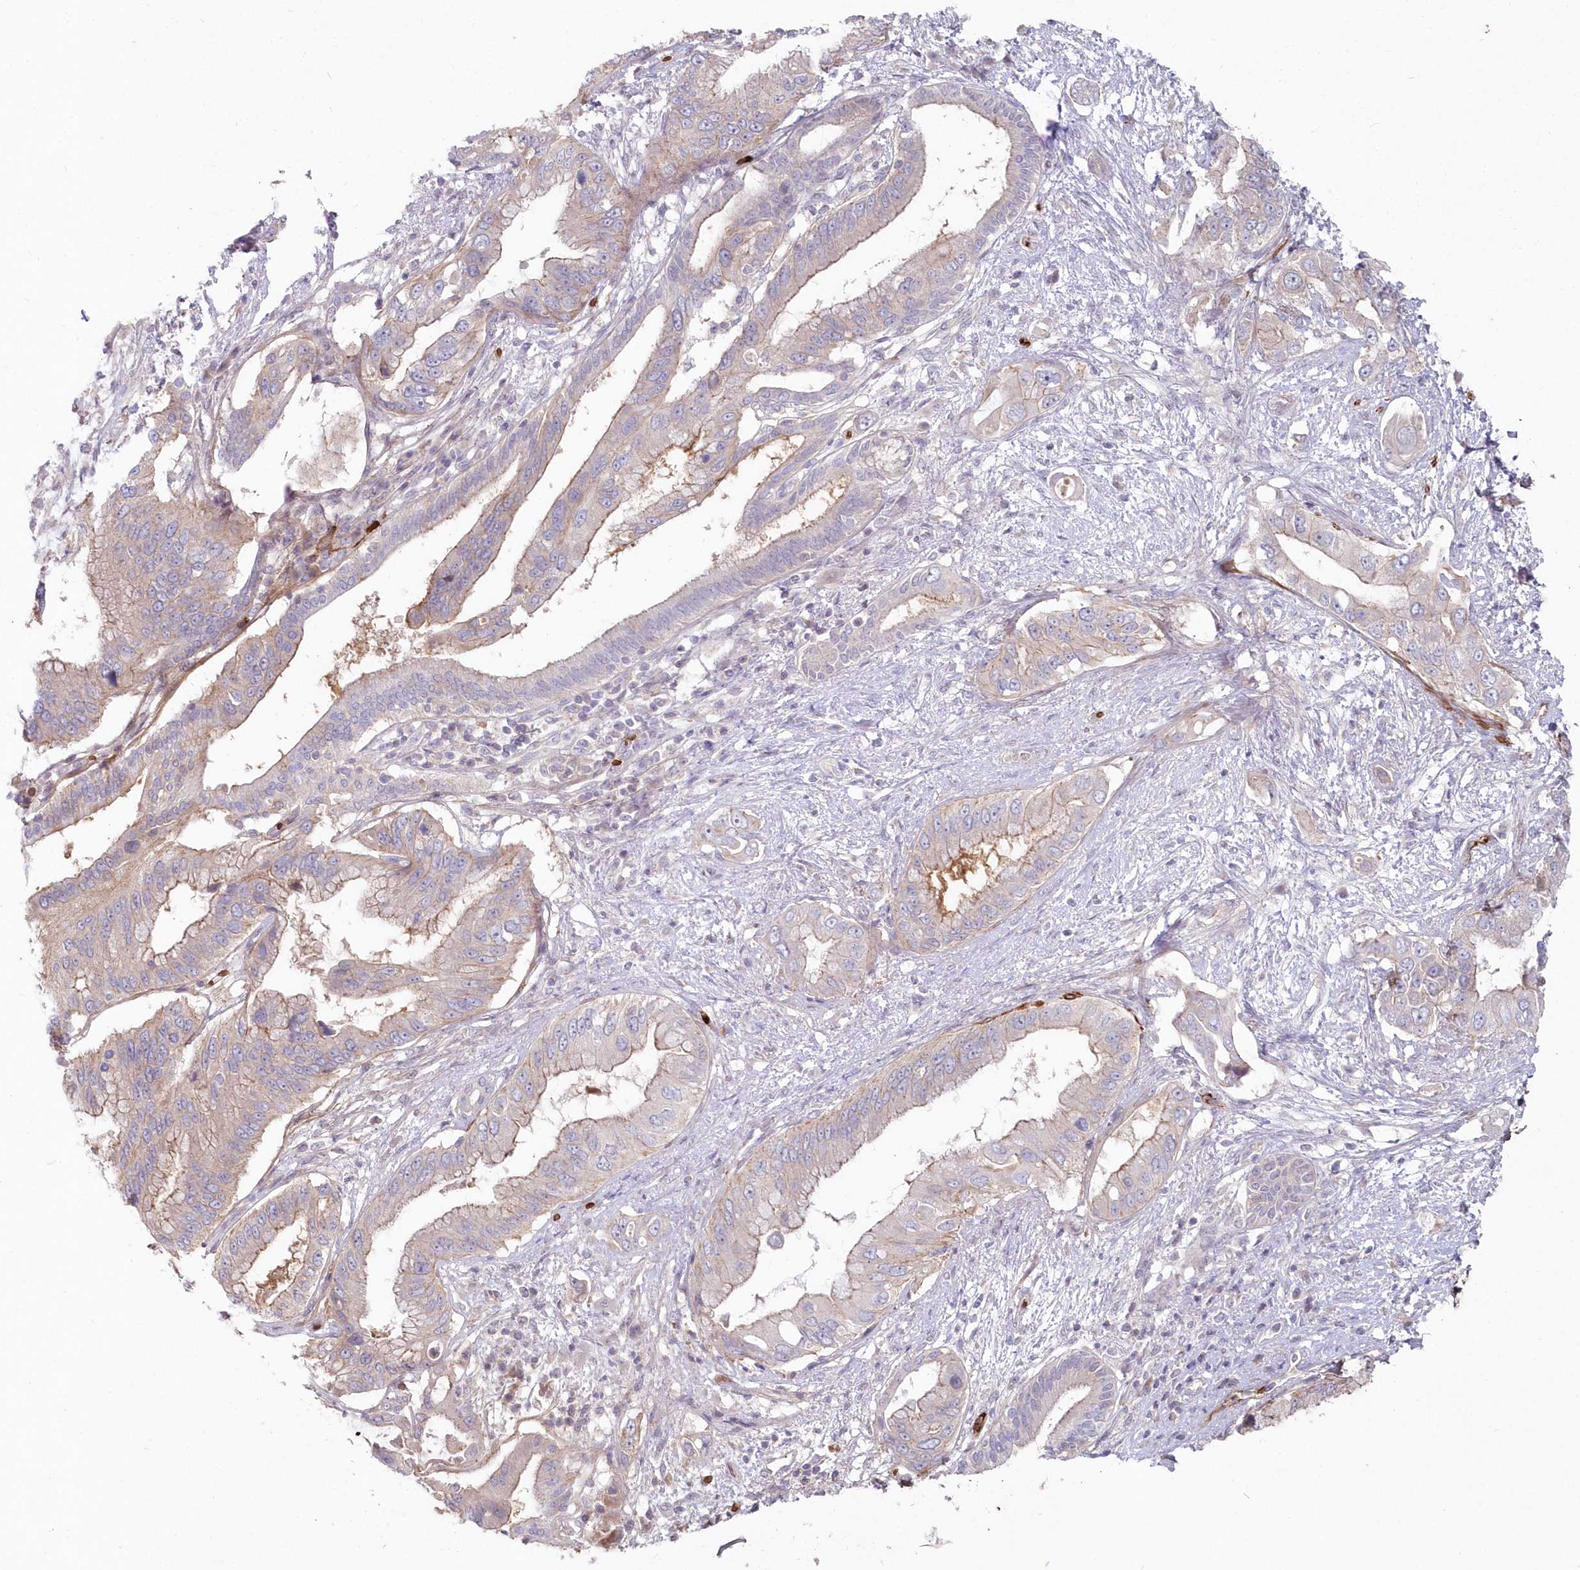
{"staining": {"intensity": "weak", "quantity": "<25%", "location": "cytoplasmic/membranous"}, "tissue": "pancreatic cancer", "cell_type": "Tumor cells", "image_type": "cancer", "snomed": [{"axis": "morphology", "description": "Inflammation, NOS"}, {"axis": "morphology", "description": "Adenocarcinoma, NOS"}, {"axis": "topography", "description": "Pancreas"}], "caption": "Immunohistochemistry of pancreatic adenocarcinoma exhibits no staining in tumor cells.", "gene": "SERINC1", "patient": {"sex": "female", "age": 56}}